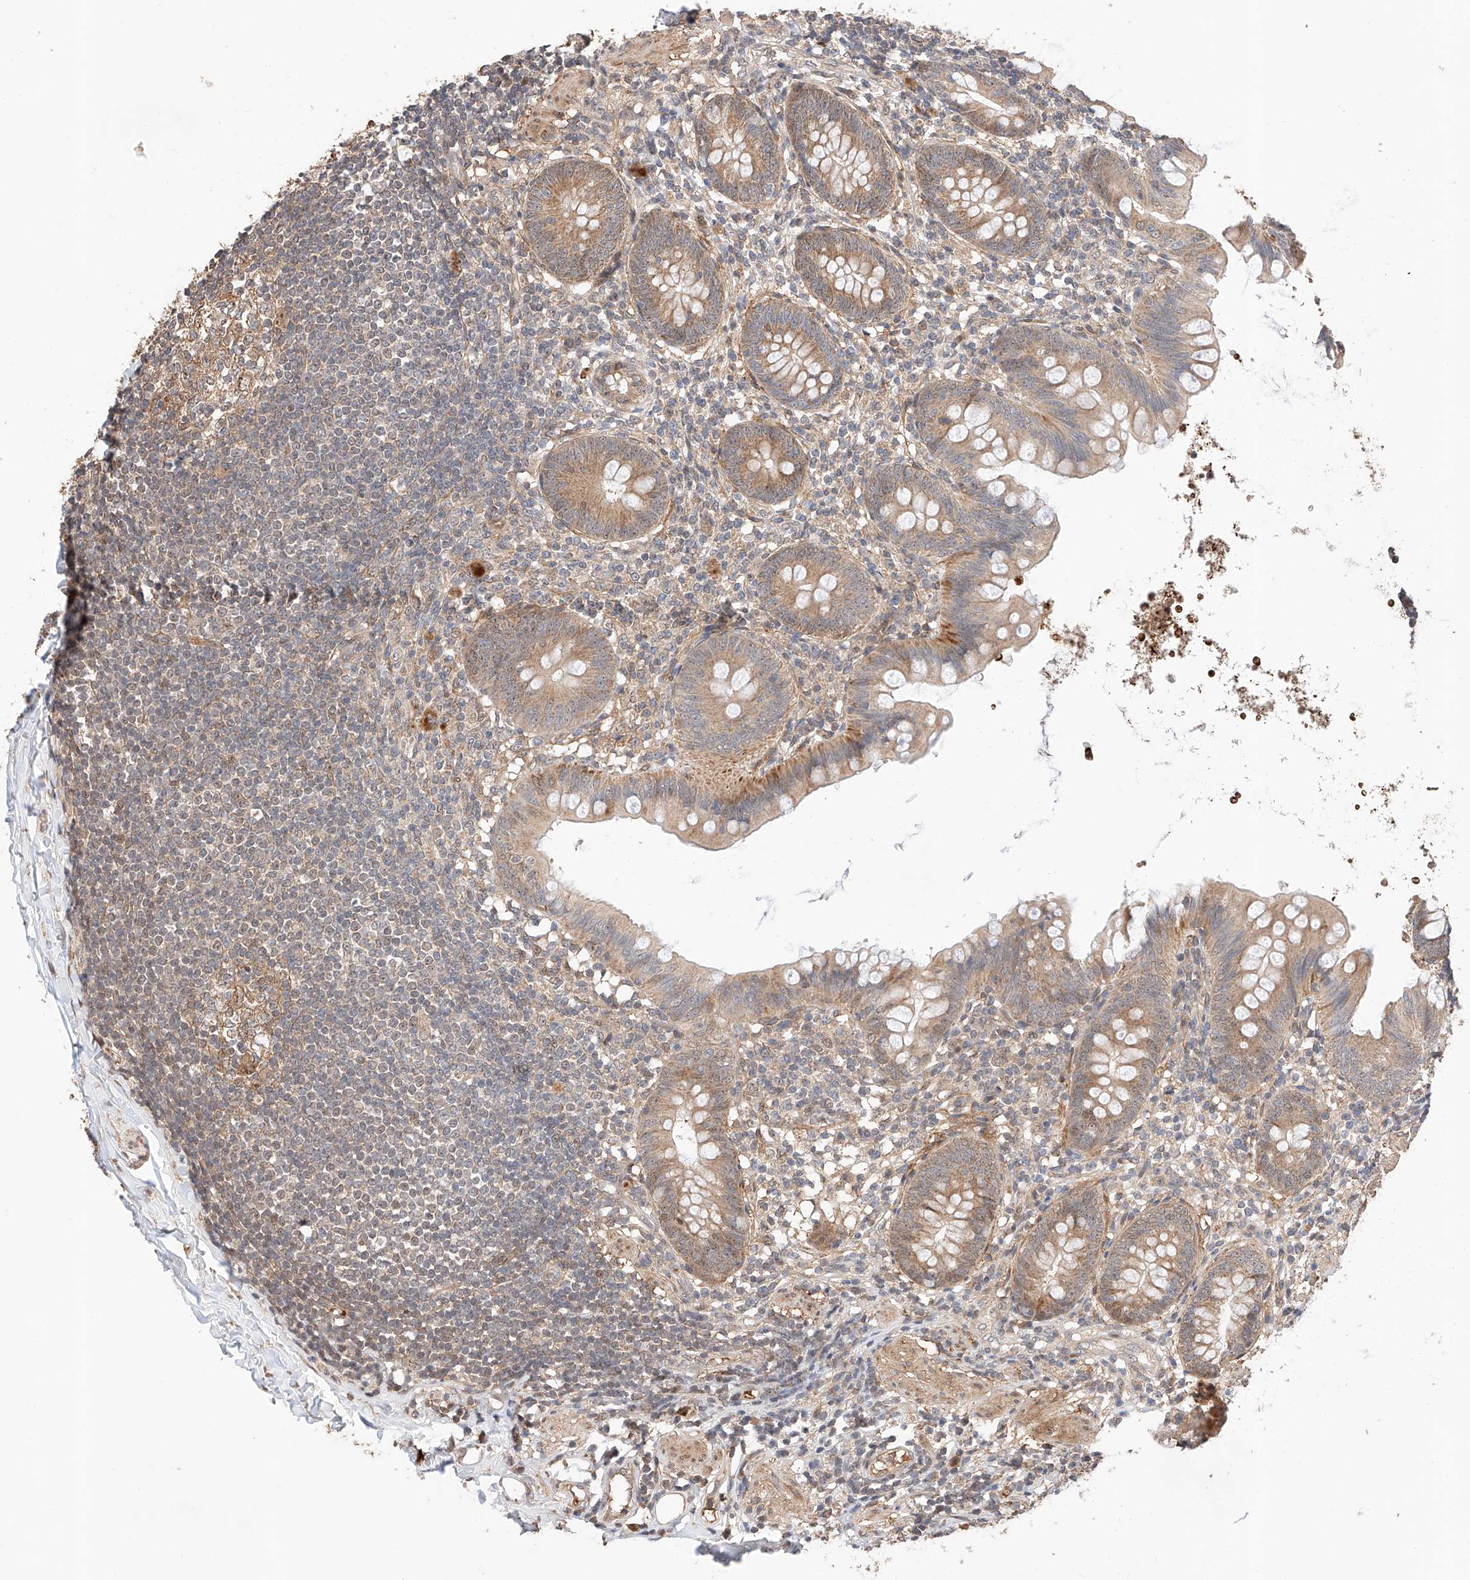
{"staining": {"intensity": "weak", "quantity": ">75%", "location": "cytoplasmic/membranous"}, "tissue": "appendix", "cell_type": "Glandular cells", "image_type": "normal", "snomed": [{"axis": "morphology", "description": "Normal tissue, NOS"}, {"axis": "topography", "description": "Appendix"}], "caption": "Weak cytoplasmic/membranous expression for a protein is seen in approximately >75% of glandular cells of benign appendix using immunohistochemistry (IHC).", "gene": "RAB23", "patient": {"sex": "female", "age": 62}}